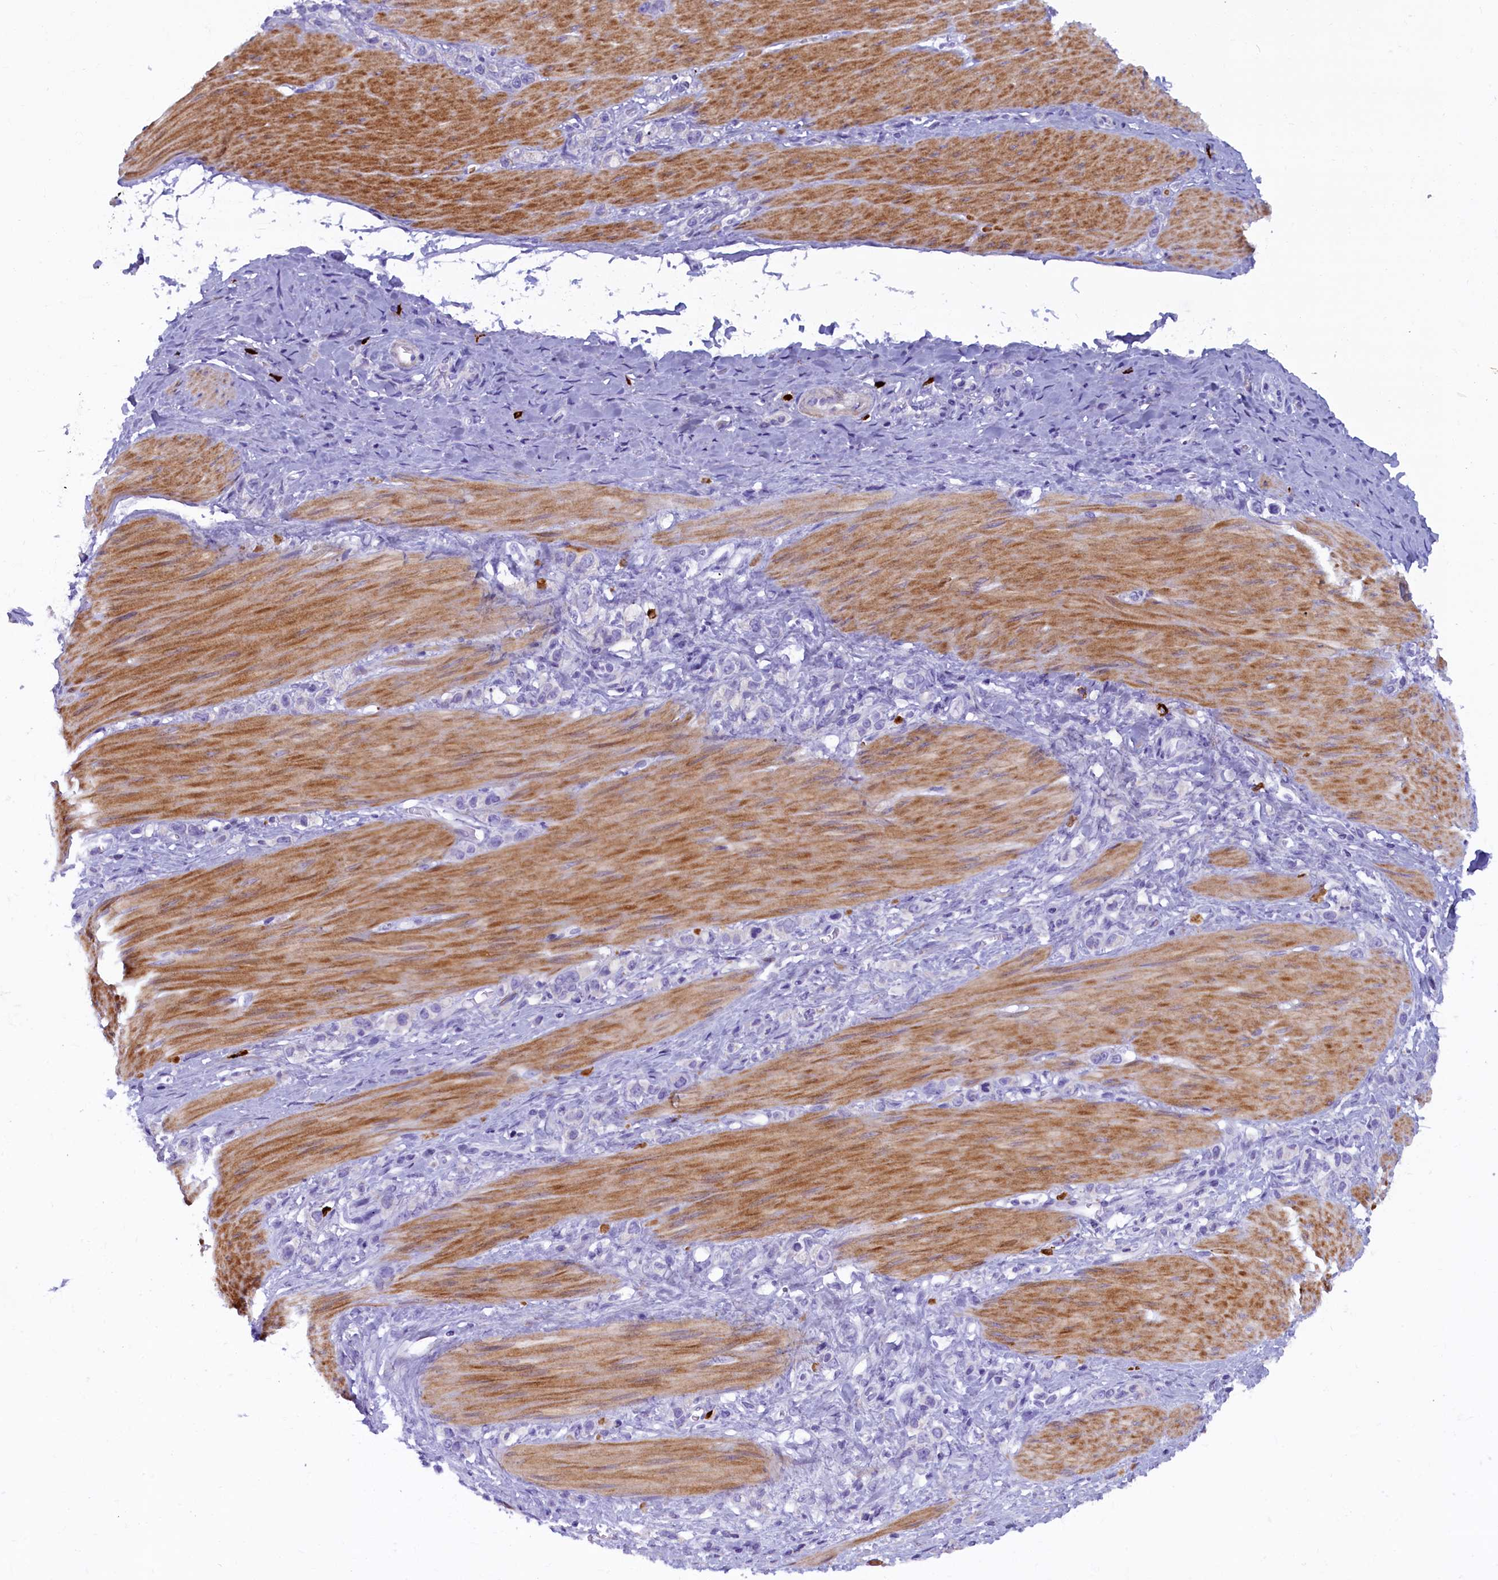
{"staining": {"intensity": "negative", "quantity": "none", "location": "none"}, "tissue": "stomach cancer", "cell_type": "Tumor cells", "image_type": "cancer", "snomed": [{"axis": "morphology", "description": "Adenocarcinoma, NOS"}, {"axis": "topography", "description": "Stomach"}], "caption": "The micrograph reveals no significant positivity in tumor cells of stomach cancer (adenocarcinoma).", "gene": "RTTN", "patient": {"sex": "female", "age": 65}}